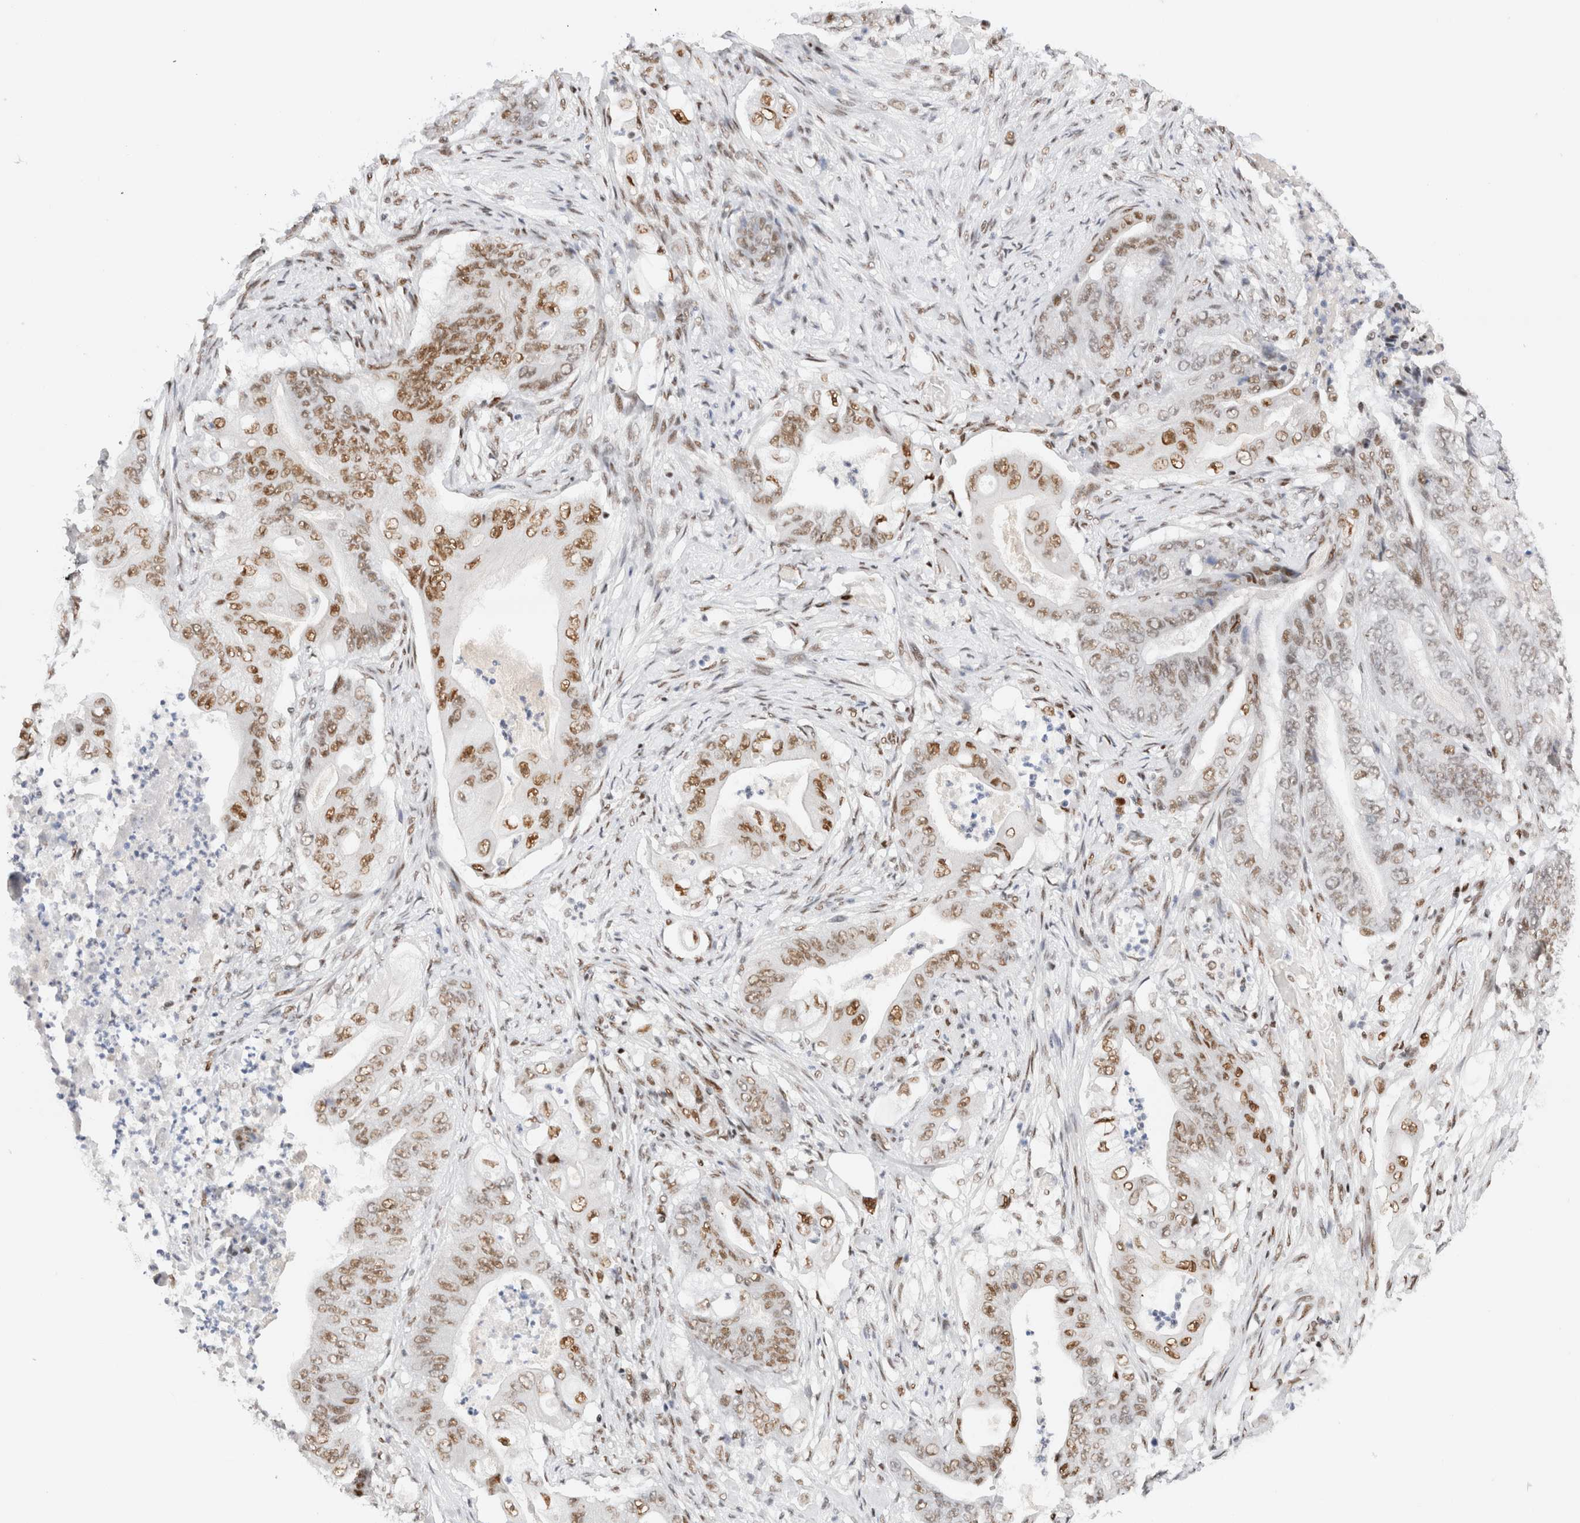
{"staining": {"intensity": "moderate", "quantity": ">75%", "location": "nuclear"}, "tissue": "stomach cancer", "cell_type": "Tumor cells", "image_type": "cancer", "snomed": [{"axis": "morphology", "description": "Adenocarcinoma, NOS"}, {"axis": "topography", "description": "Stomach"}], "caption": "Protein staining of stomach cancer tissue demonstrates moderate nuclear staining in approximately >75% of tumor cells.", "gene": "ZNF282", "patient": {"sex": "female", "age": 73}}